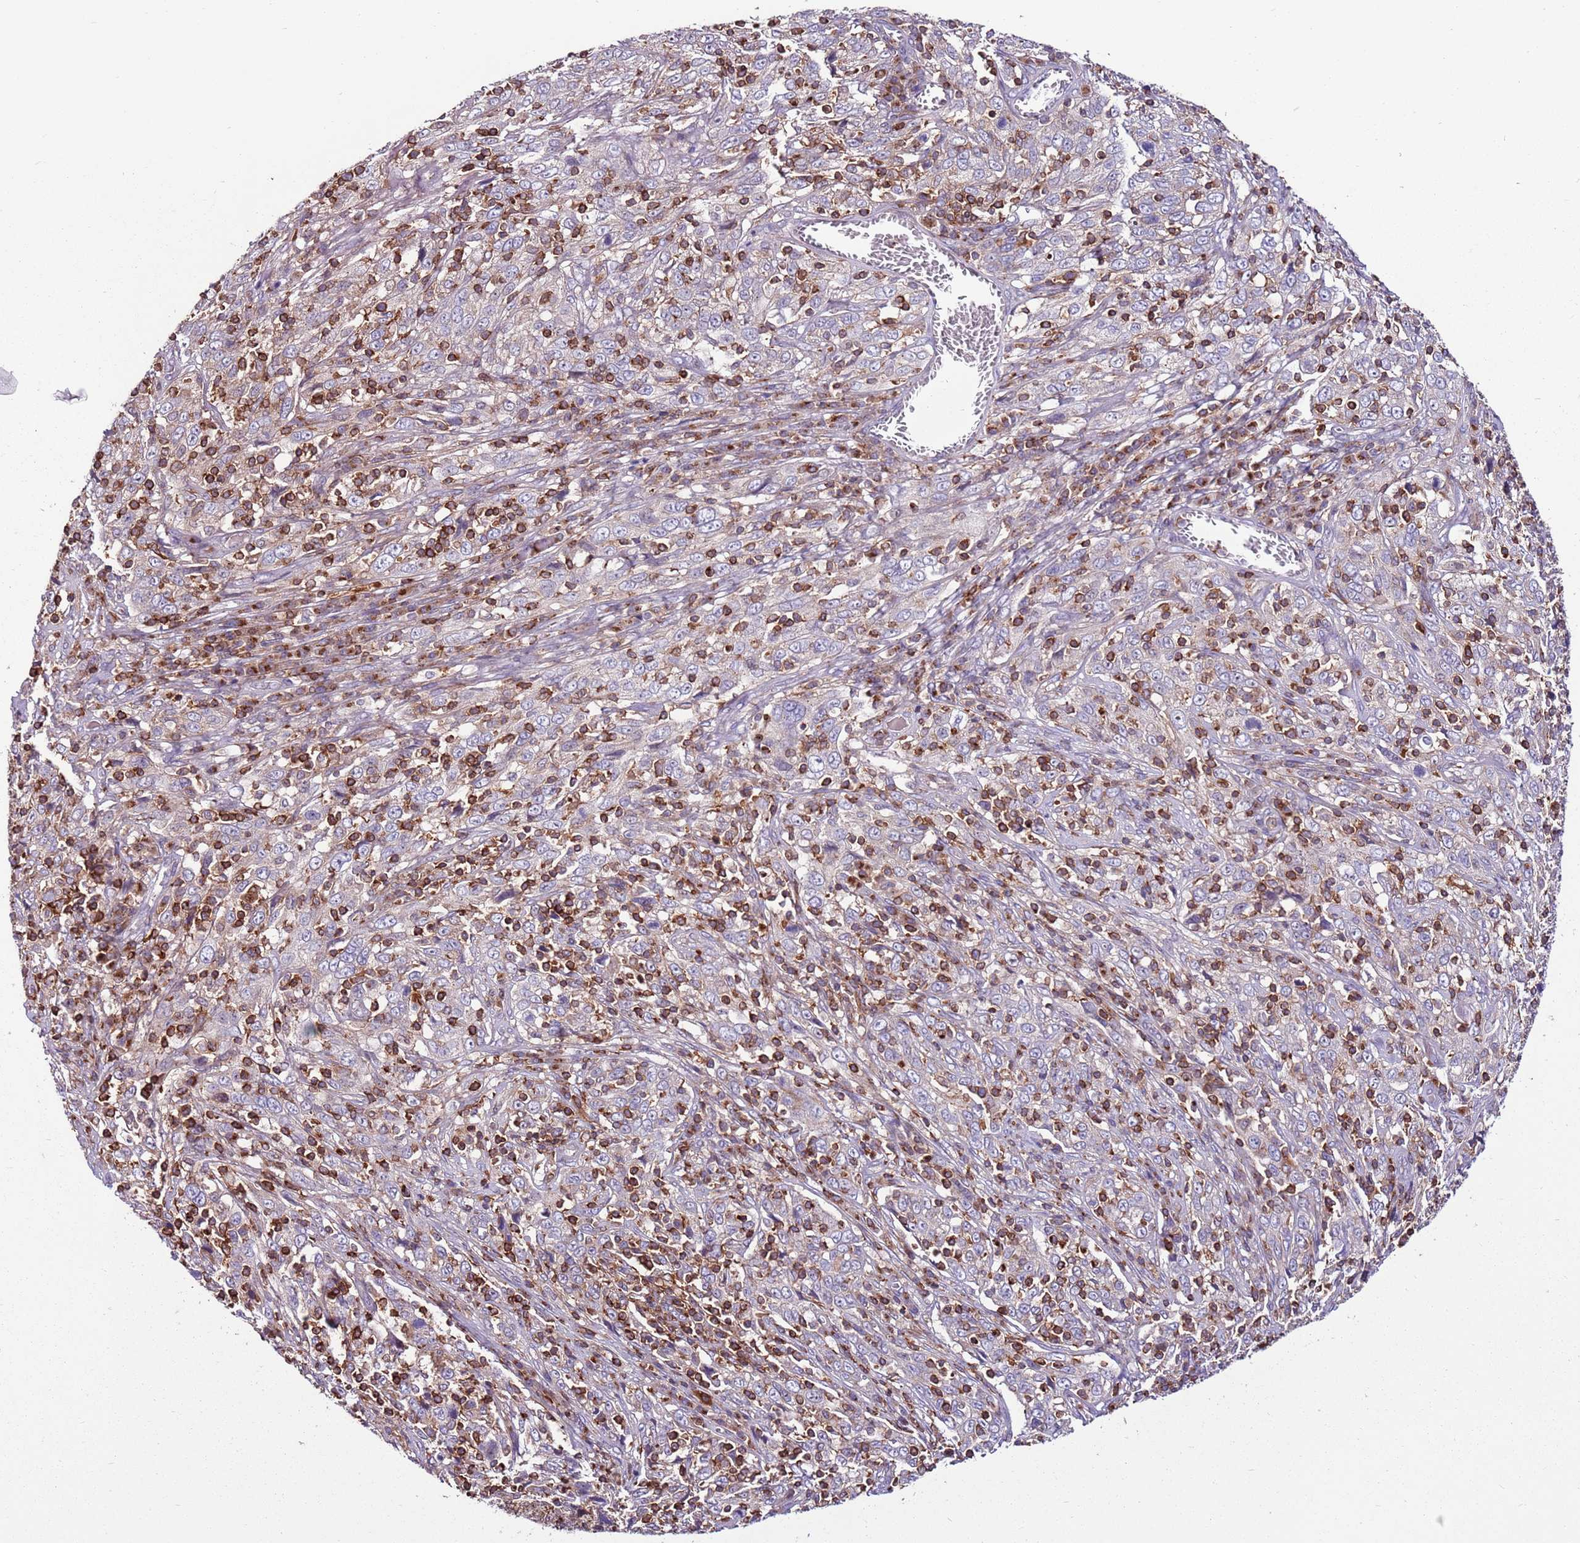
{"staining": {"intensity": "negative", "quantity": "none", "location": "none"}, "tissue": "cervical cancer", "cell_type": "Tumor cells", "image_type": "cancer", "snomed": [{"axis": "morphology", "description": "Squamous cell carcinoma, NOS"}, {"axis": "topography", "description": "Cervix"}], "caption": "Immunohistochemical staining of cervical cancer (squamous cell carcinoma) demonstrates no significant staining in tumor cells.", "gene": "ZSWIM1", "patient": {"sex": "female", "age": 46}}